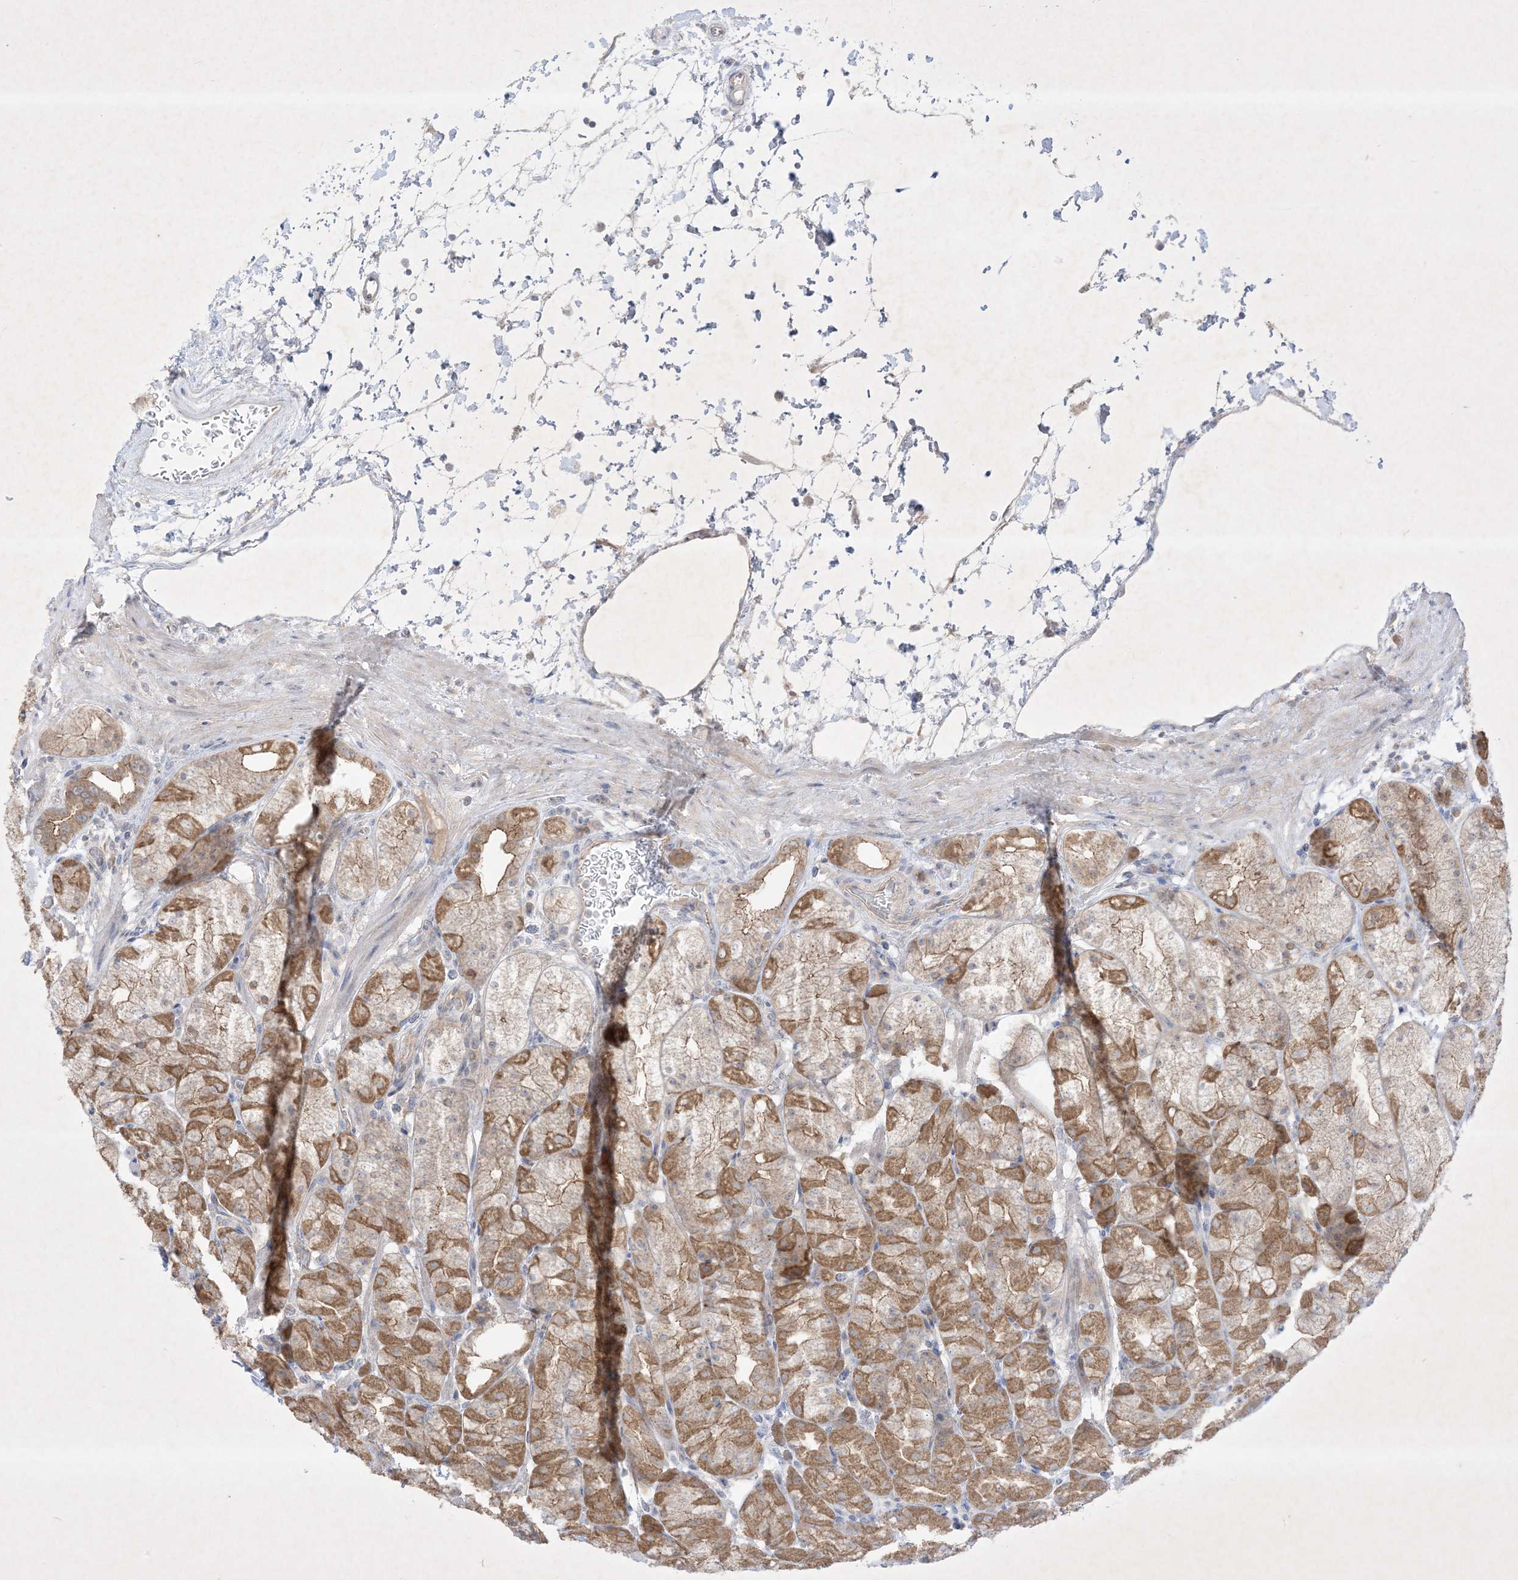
{"staining": {"intensity": "moderate", "quantity": "25%-75%", "location": "cytoplasmic/membranous"}, "tissue": "stomach", "cell_type": "Glandular cells", "image_type": "normal", "snomed": [{"axis": "morphology", "description": "Normal tissue, NOS"}, {"axis": "topography", "description": "Stomach, upper"}], "caption": "Benign stomach was stained to show a protein in brown. There is medium levels of moderate cytoplasmic/membranous expression in approximately 25%-75% of glandular cells. The protein of interest is stained brown, and the nuclei are stained in blue (DAB (3,3'-diaminobenzidine) IHC with brightfield microscopy, high magnification).", "gene": "PLEKHA3", "patient": {"sex": "male", "age": 48}}